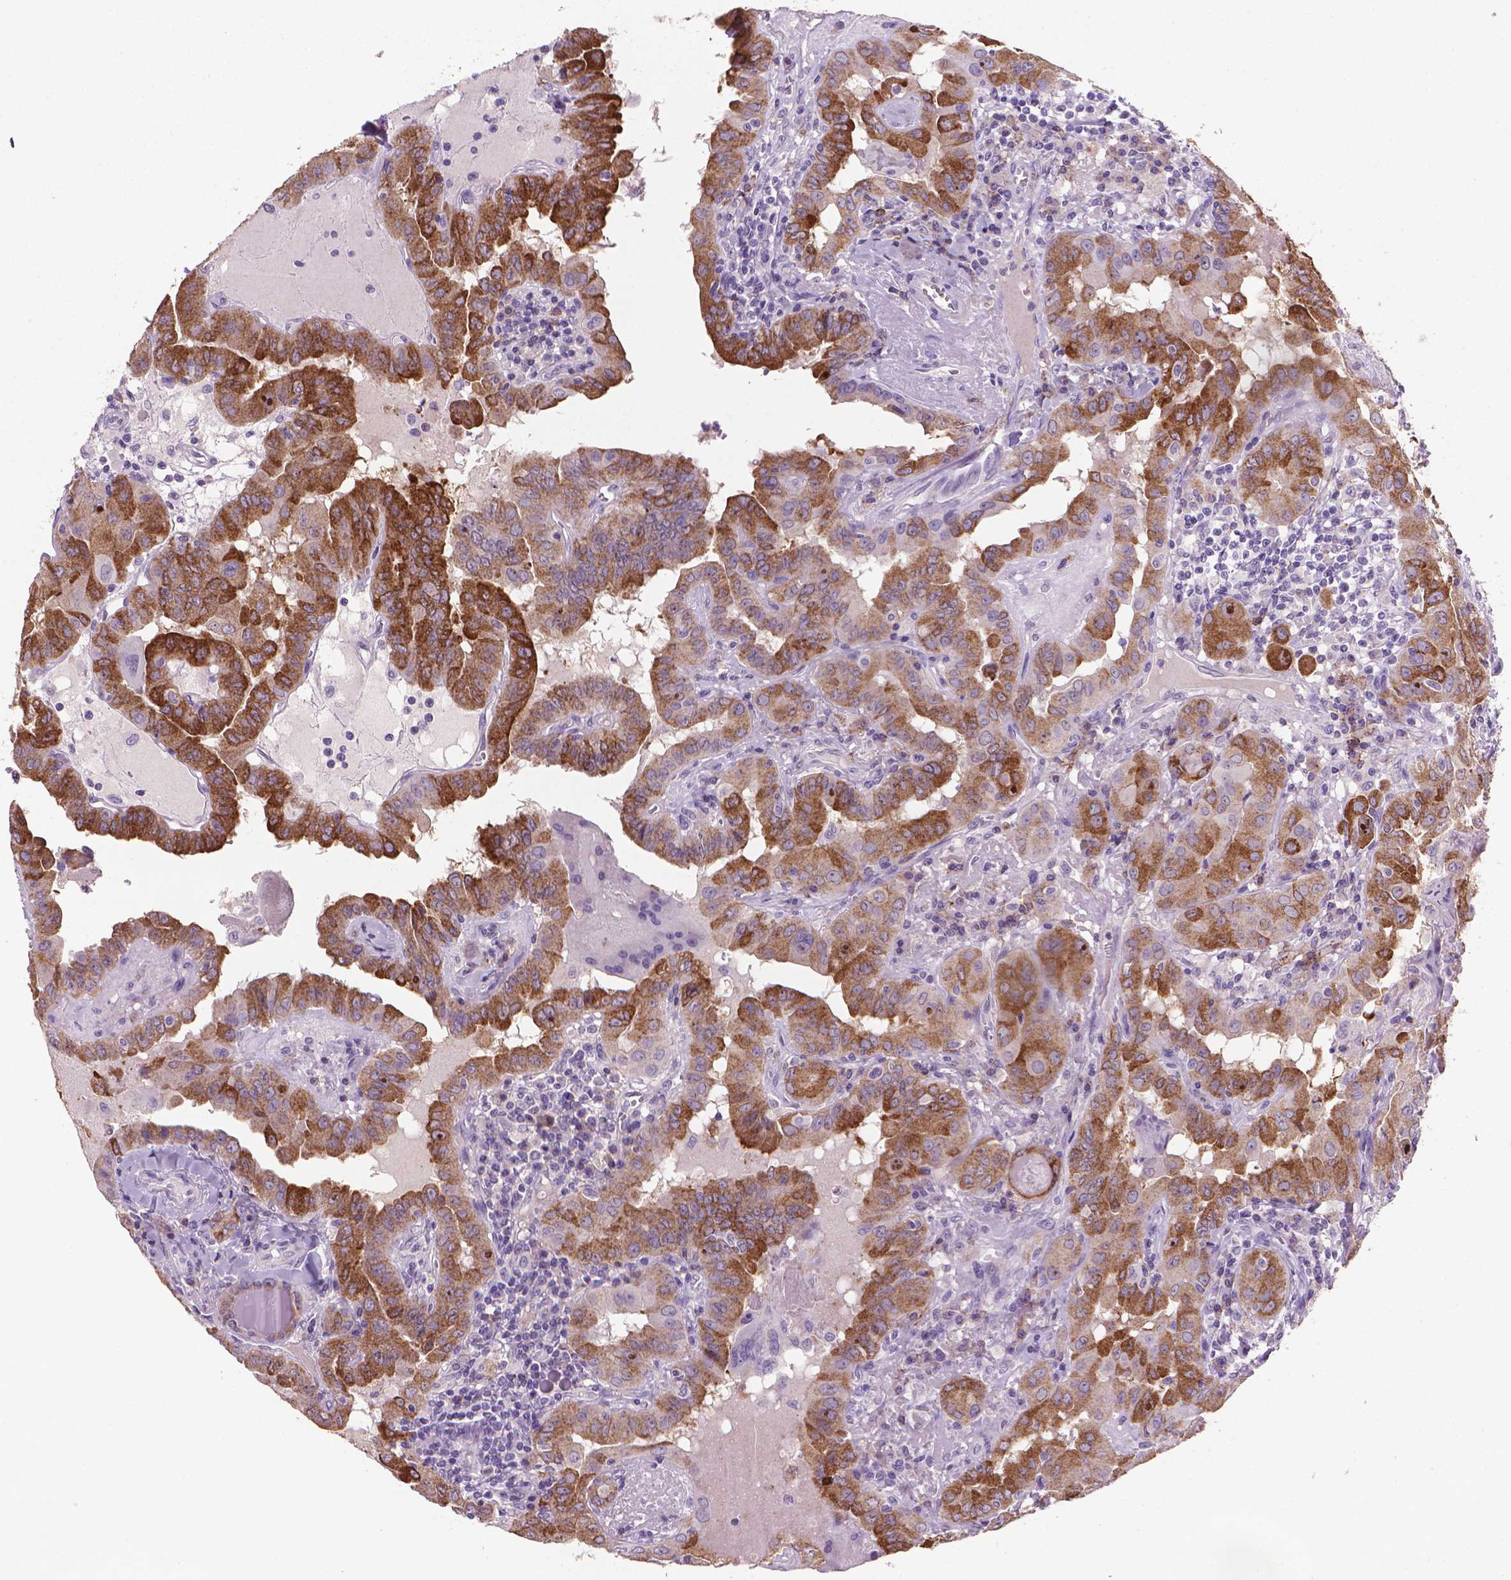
{"staining": {"intensity": "moderate", "quantity": ">75%", "location": "cytoplasmic/membranous"}, "tissue": "thyroid cancer", "cell_type": "Tumor cells", "image_type": "cancer", "snomed": [{"axis": "morphology", "description": "Papillary adenocarcinoma, NOS"}, {"axis": "topography", "description": "Thyroid gland"}], "caption": "A high-resolution image shows IHC staining of thyroid papillary adenocarcinoma, which demonstrates moderate cytoplasmic/membranous expression in approximately >75% of tumor cells.", "gene": "MUC1", "patient": {"sex": "female", "age": 37}}